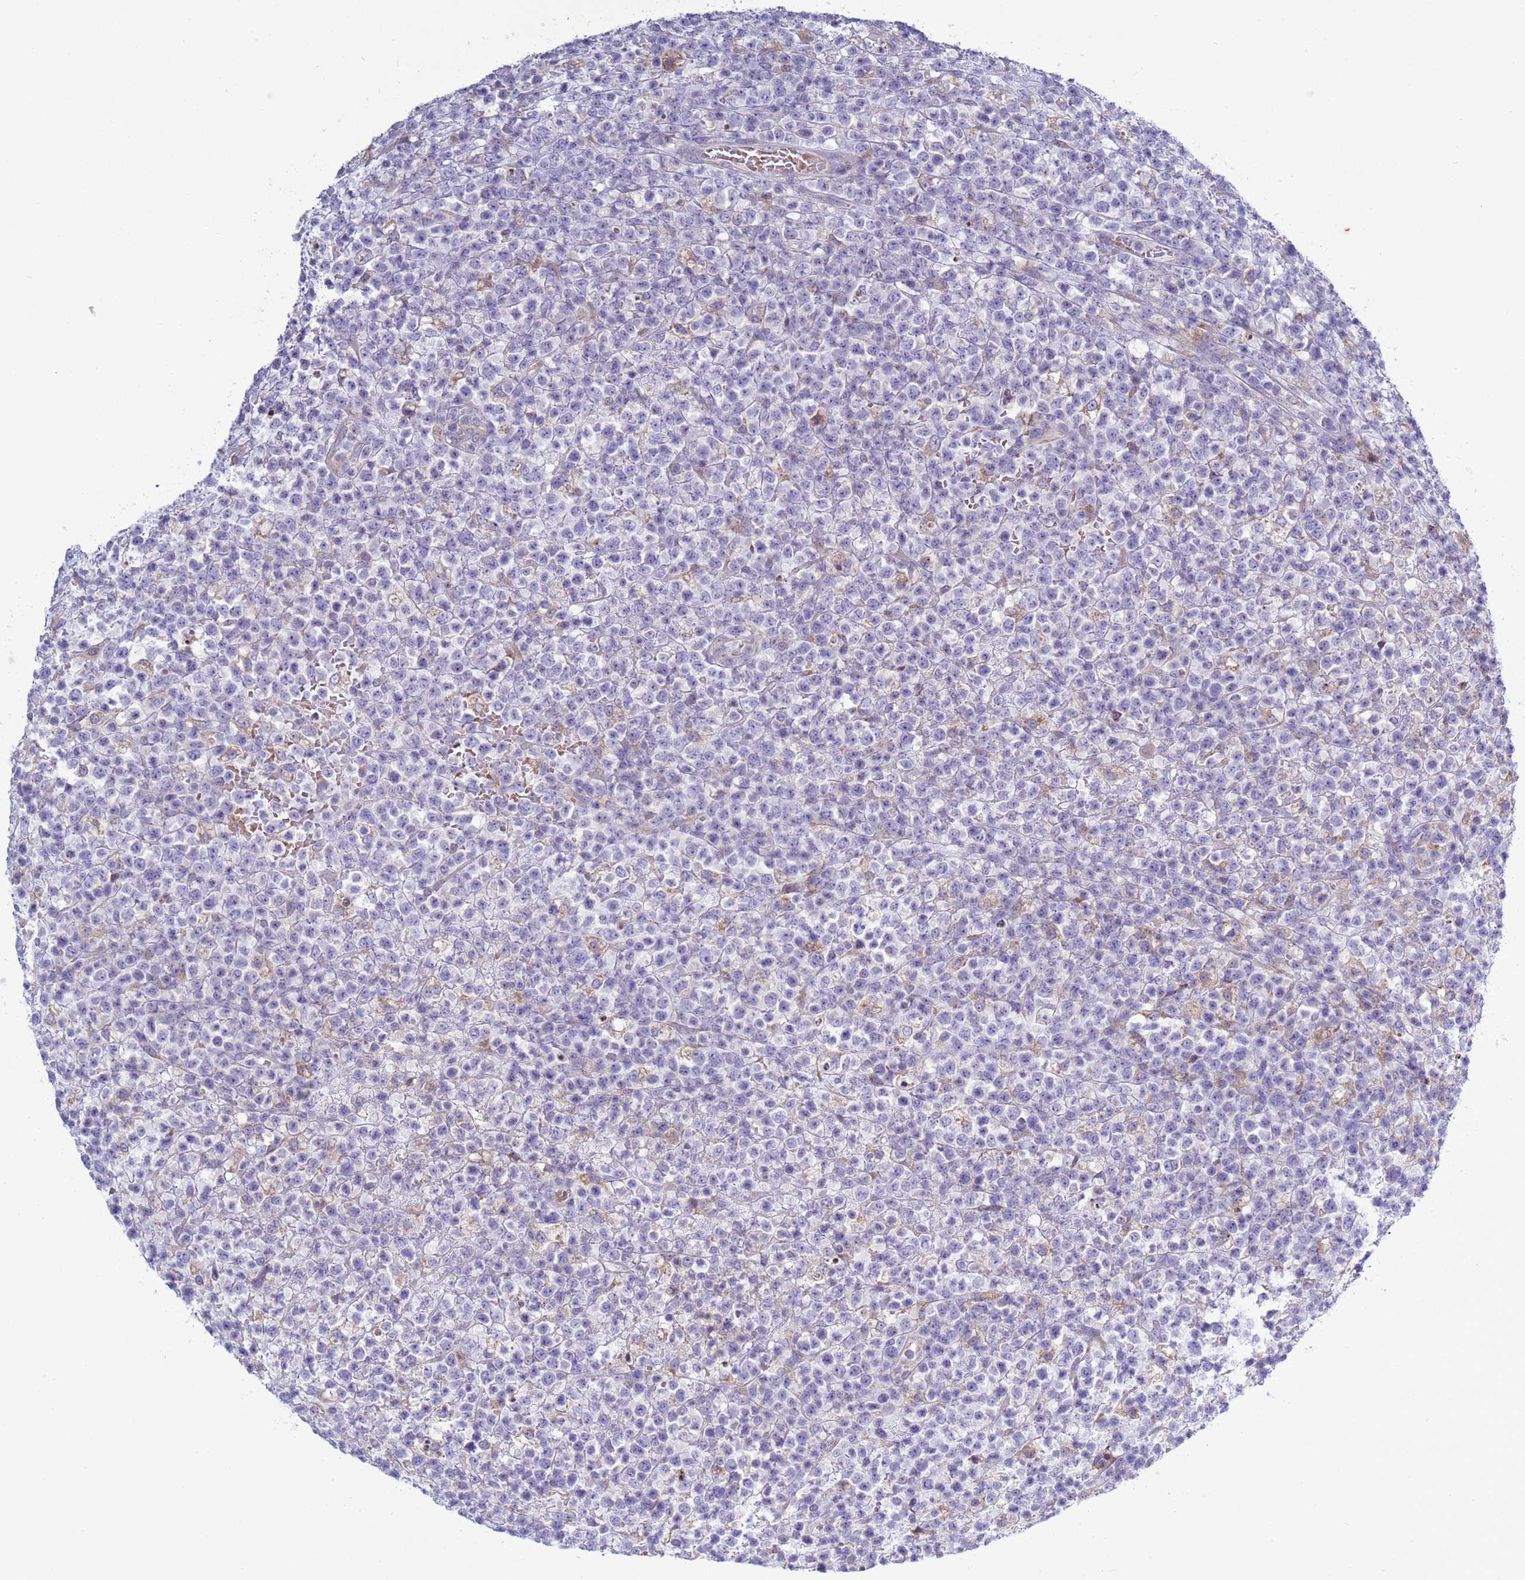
{"staining": {"intensity": "negative", "quantity": "none", "location": "none"}, "tissue": "lymphoma", "cell_type": "Tumor cells", "image_type": "cancer", "snomed": [{"axis": "morphology", "description": "Malignant lymphoma, non-Hodgkin's type, High grade"}, {"axis": "topography", "description": "Colon"}], "caption": "Micrograph shows no protein positivity in tumor cells of lymphoma tissue. (IHC, brightfield microscopy, high magnification).", "gene": "ABHD17B", "patient": {"sex": "female", "age": 53}}